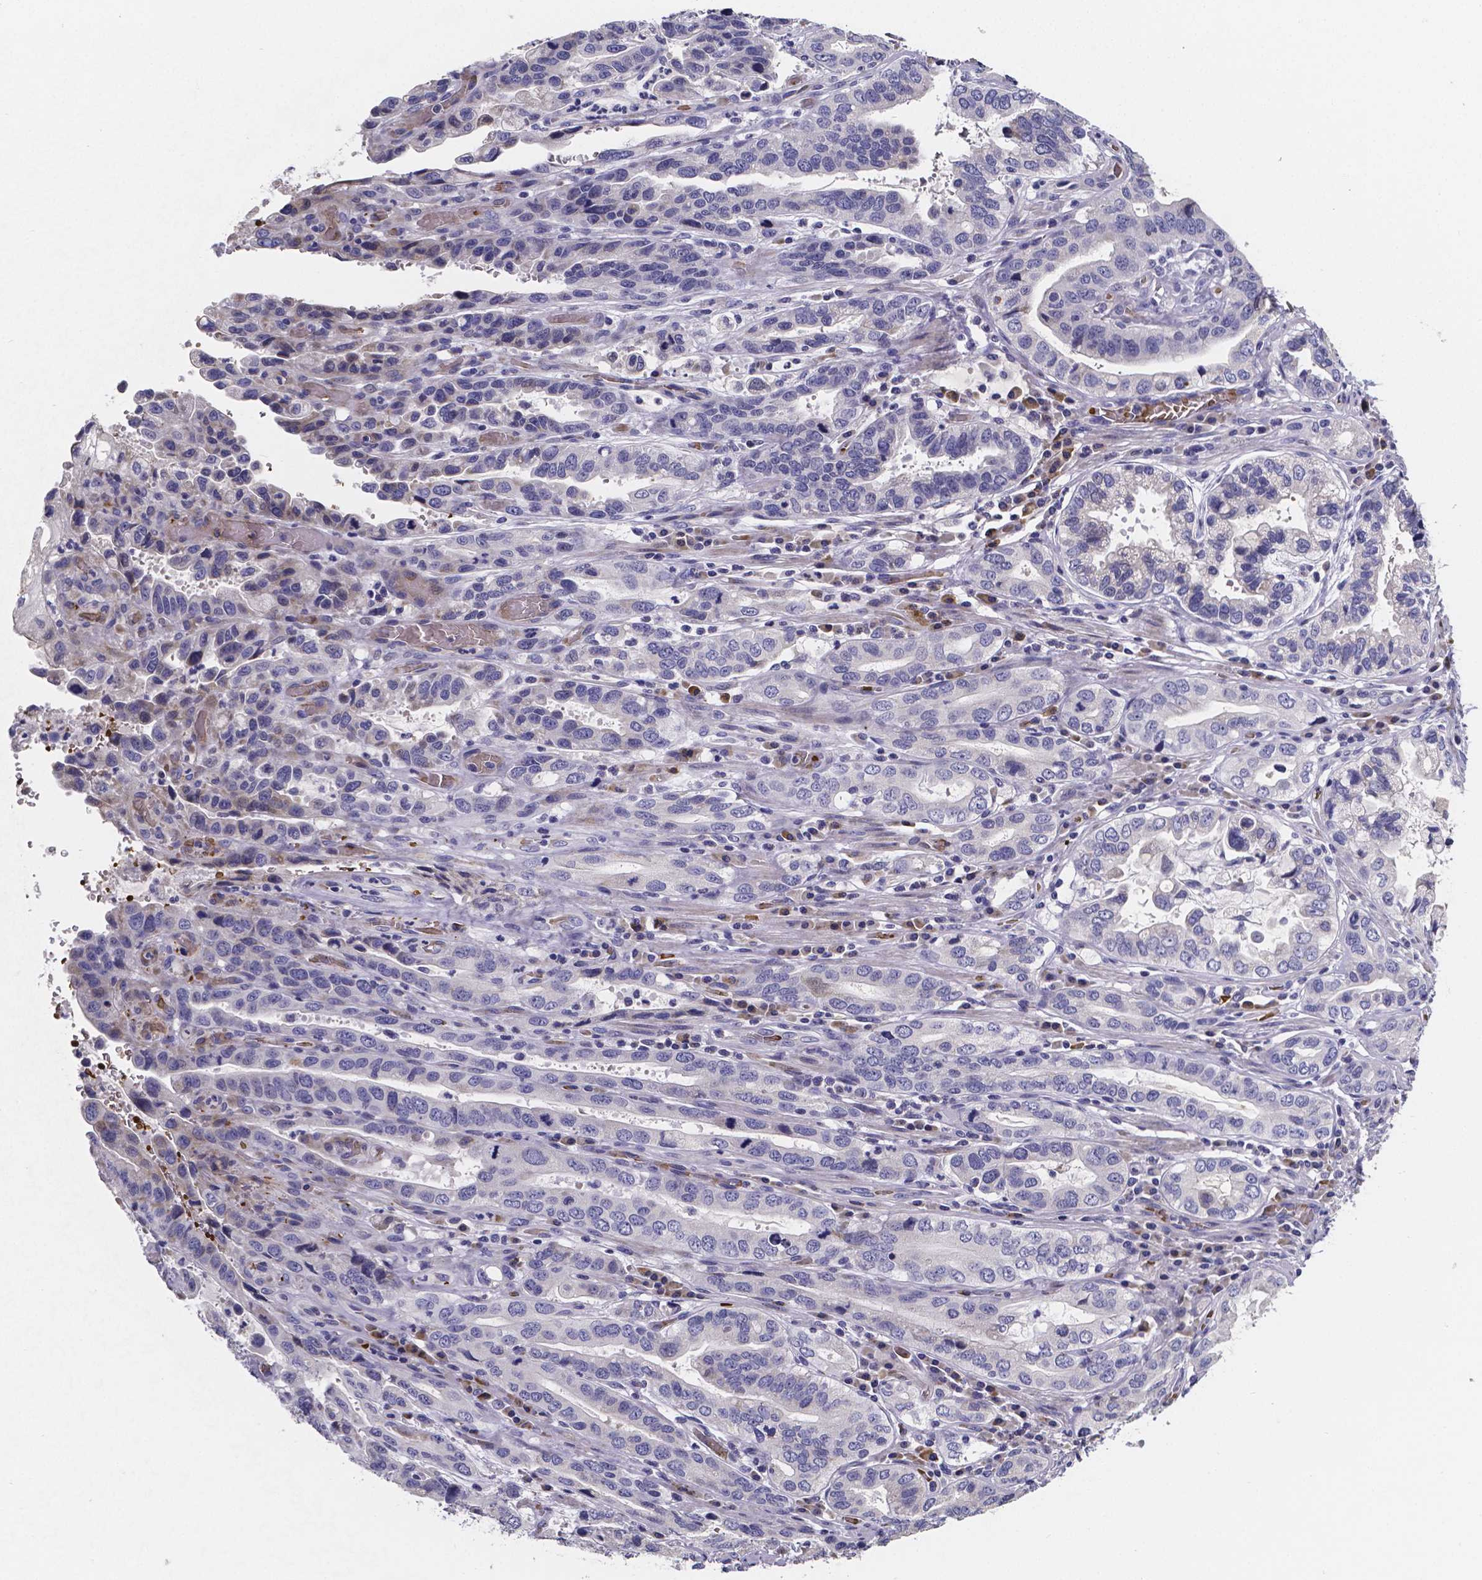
{"staining": {"intensity": "negative", "quantity": "none", "location": "none"}, "tissue": "stomach cancer", "cell_type": "Tumor cells", "image_type": "cancer", "snomed": [{"axis": "morphology", "description": "Adenocarcinoma, NOS"}, {"axis": "topography", "description": "Stomach, lower"}], "caption": "Immunohistochemistry (IHC) of human stomach adenocarcinoma exhibits no expression in tumor cells.", "gene": "GABRA3", "patient": {"sex": "female", "age": 76}}